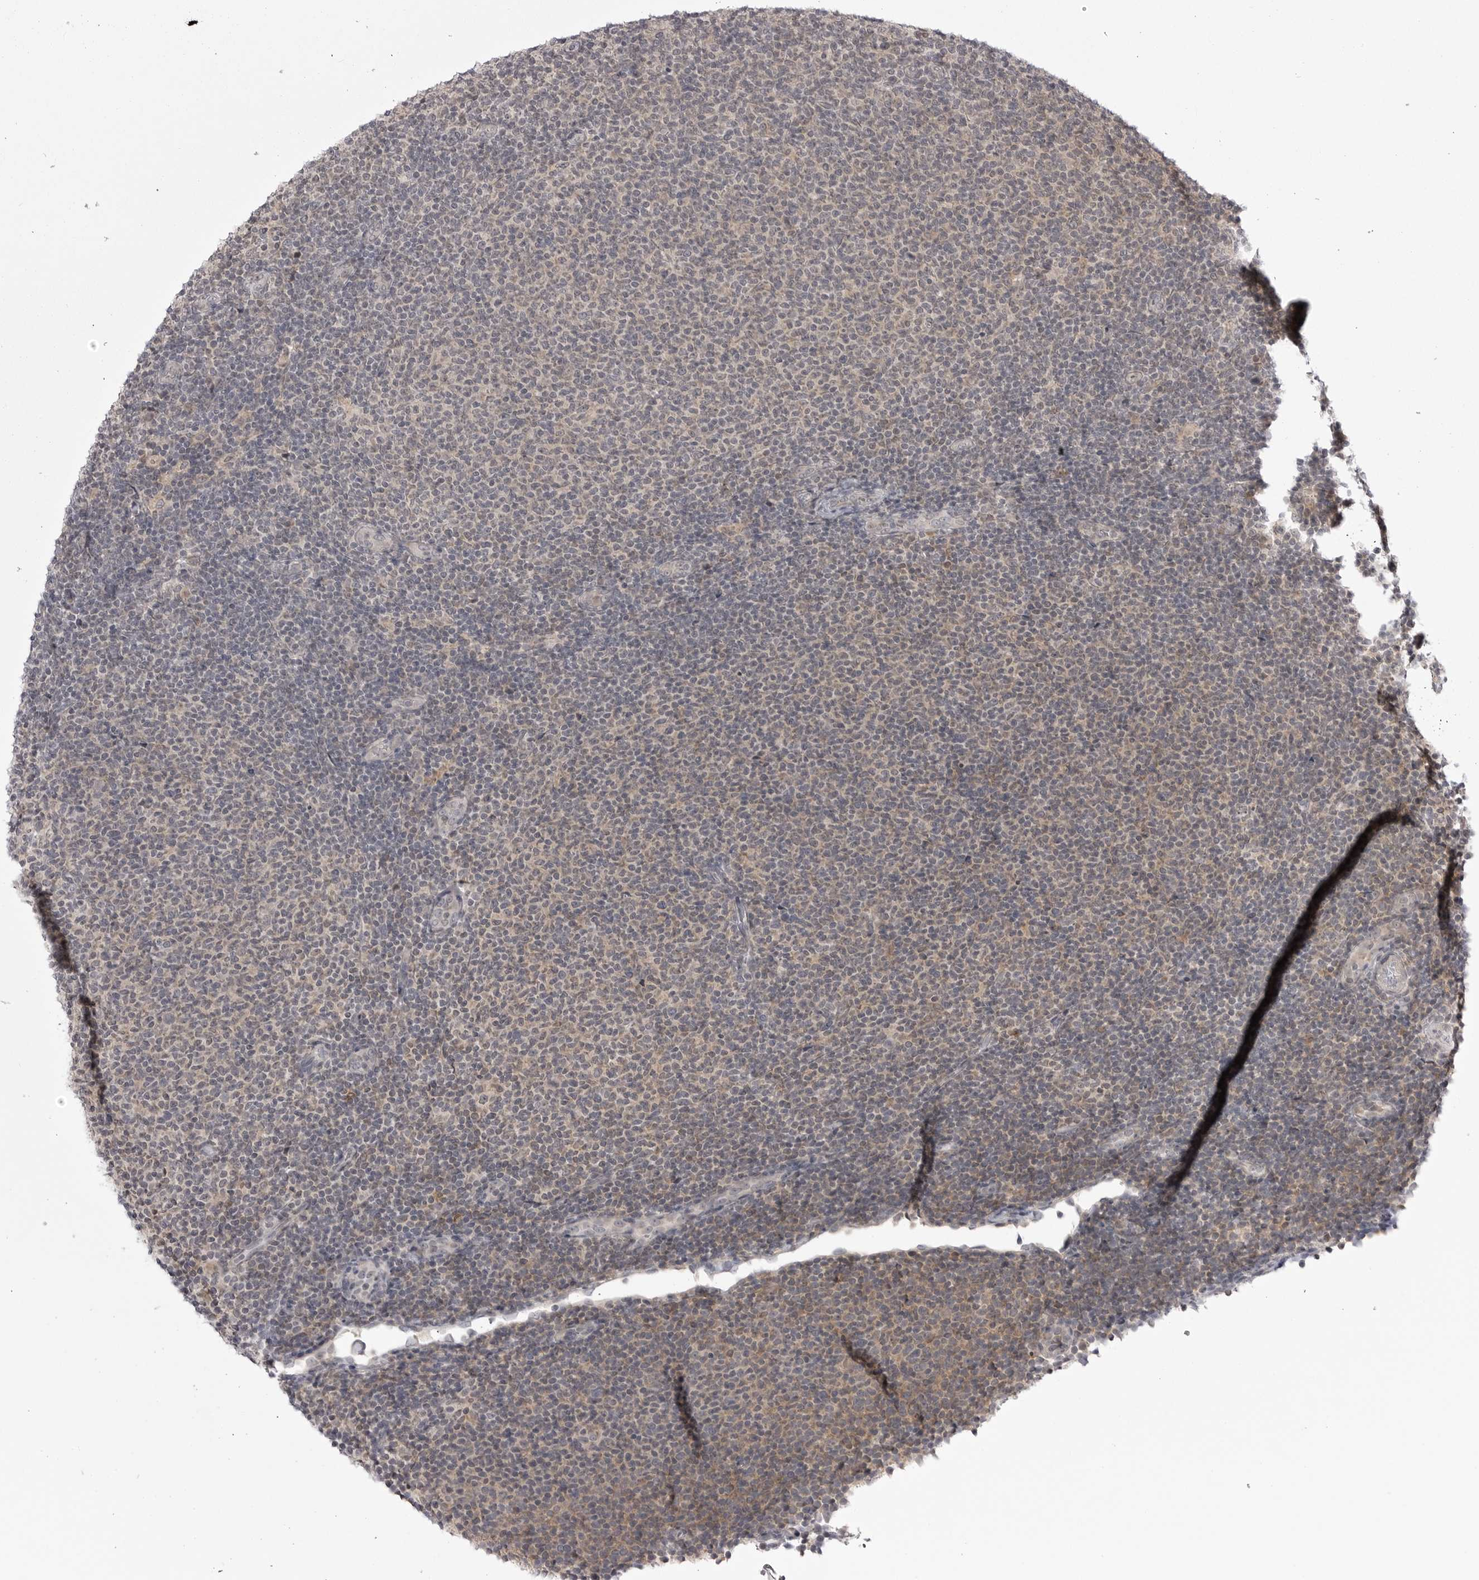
{"staining": {"intensity": "weak", "quantity": "<25%", "location": "cytoplasmic/membranous"}, "tissue": "lymphoma", "cell_type": "Tumor cells", "image_type": "cancer", "snomed": [{"axis": "morphology", "description": "Malignant lymphoma, non-Hodgkin's type, Low grade"}, {"axis": "topography", "description": "Lymph node"}], "caption": "High power microscopy micrograph of an IHC histopathology image of malignant lymphoma, non-Hodgkin's type (low-grade), revealing no significant expression in tumor cells.", "gene": "PTK2B", "patient": {"sex": "male", "age": 66}}